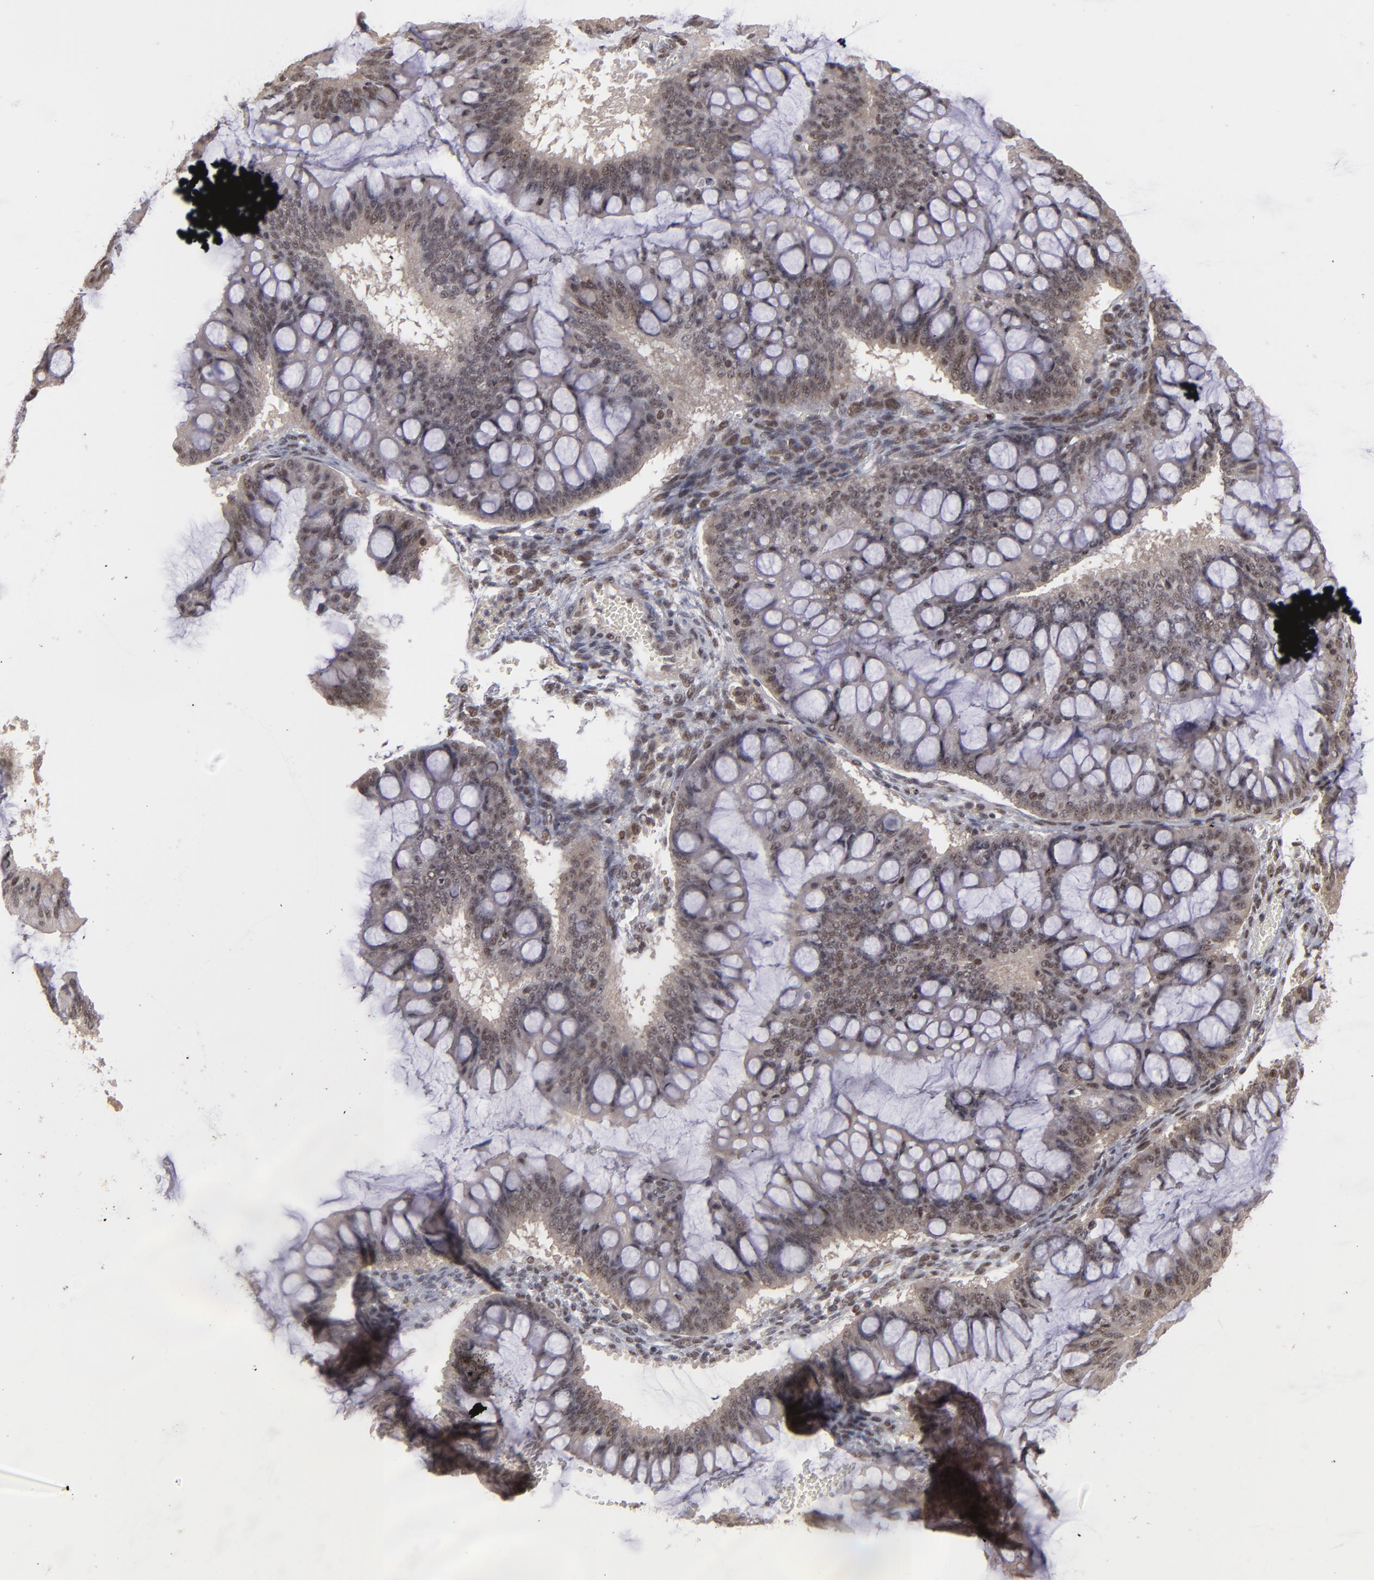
{"staining": {"intensity": "weak", "quantity": ">75%", "location": "nuclear"}, "tissue": "ovarian cancer", "cell_type": "Tumor cells", "image_type": "cancer", "snomed": [{"axis": "morphology", "description": "Cystadenocarcinoma, mucinous, NOS"}, {"axis": "topography", "description": "Ovary"}], "caption": "About >75% of tumor cells in ovarian cancer (mucinous cystadenocarcinoma) show weak nuclear protein expression as visualized by brown immunohistochemical staining.", "gene": "ZNF234", "patient": {"sex": "female", "age": 73}}